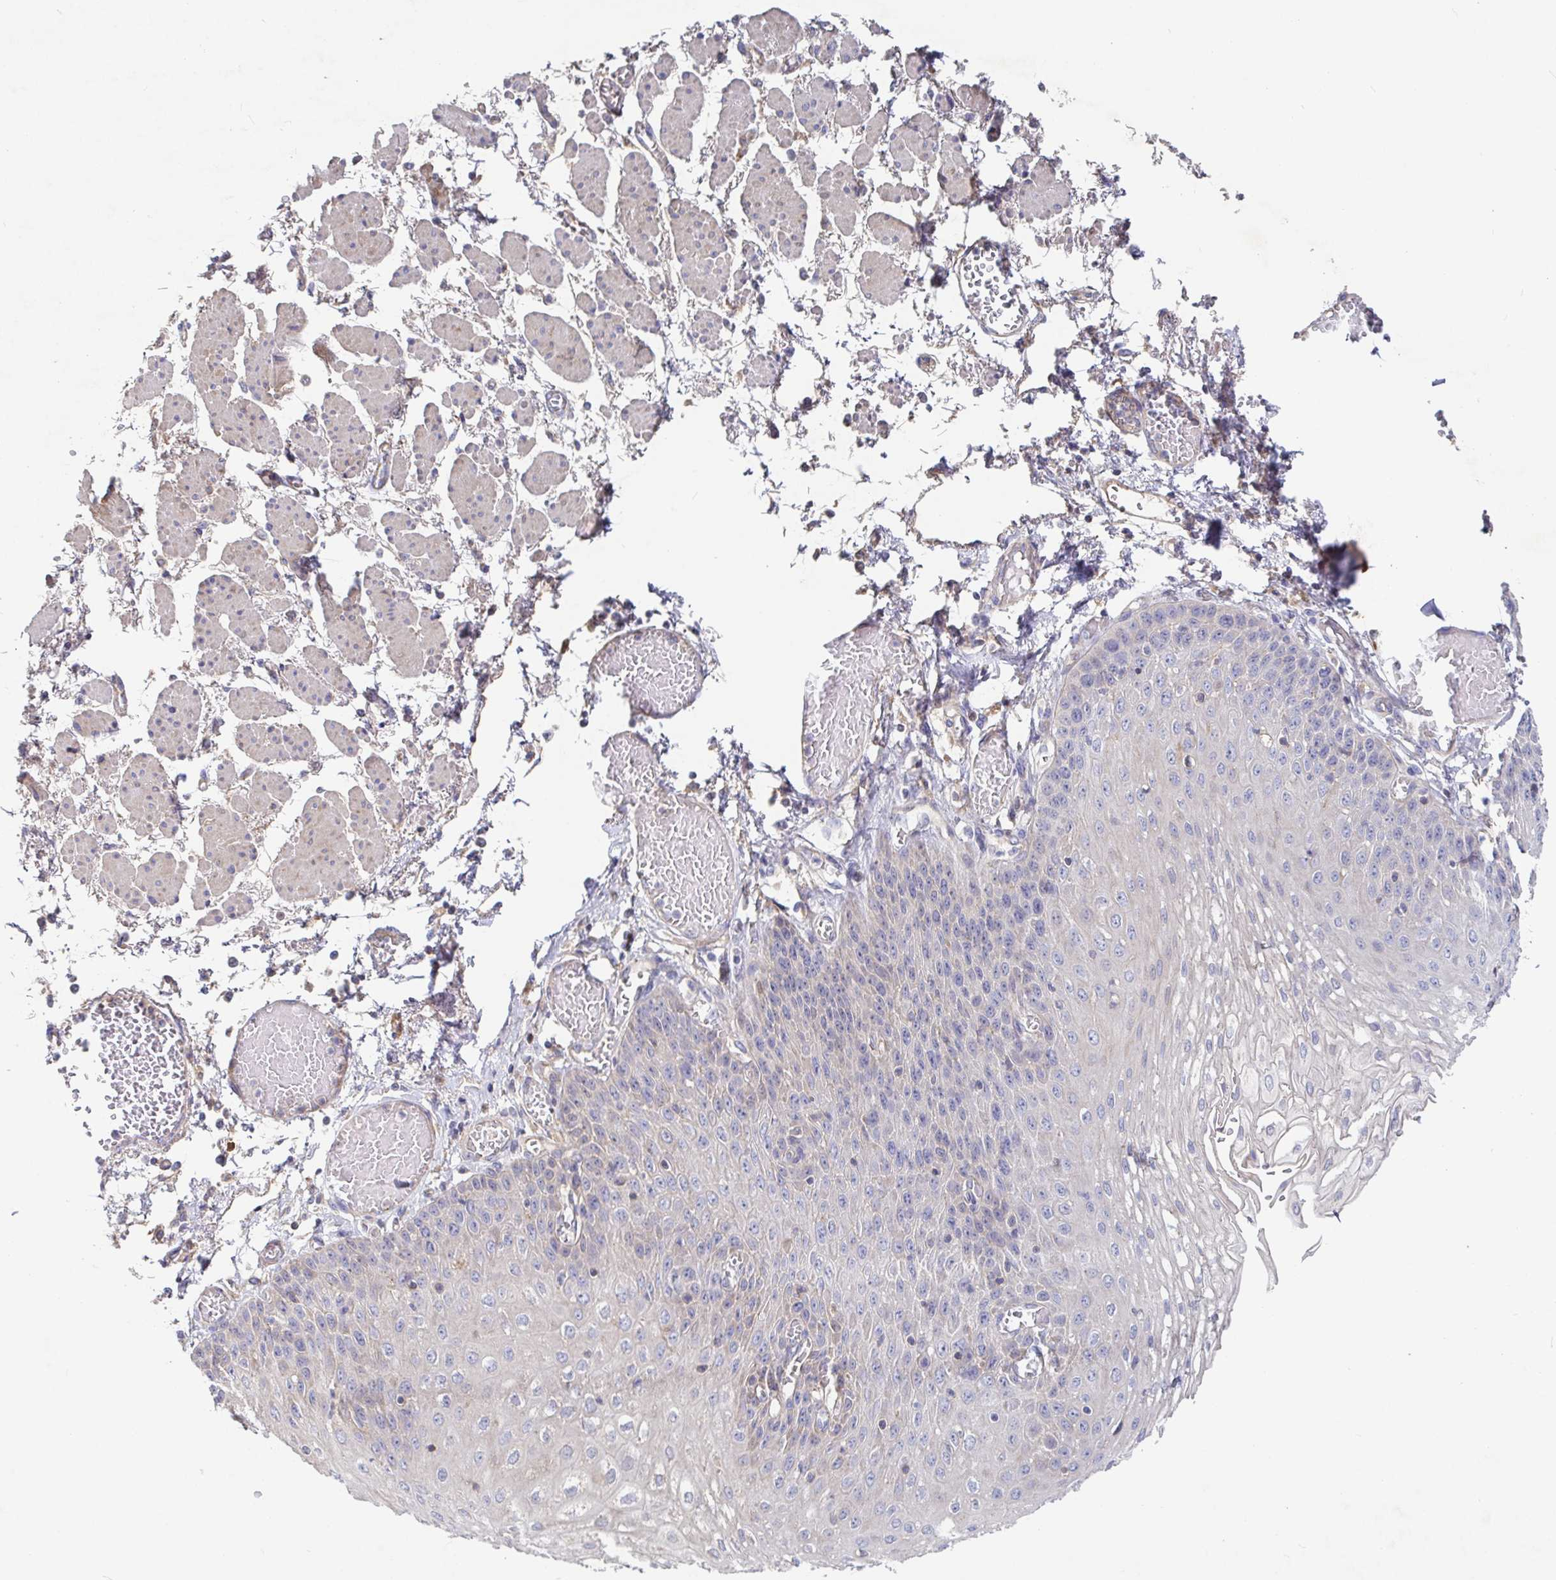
{"staining": {"intensity": "weak", "quantity": "25%-75%", "location": "cytoplasmic/membranous"}, "tissue": "esophagus", "cell_type": "Squamous epithelial cells", "image_type": "normal", "snomed": [{"axis": "morphology", "description": "Normal tissue, NOS"}, {"axis": "morphology", "description": "Adenocarcinoma, NOS"}, {"axis": "topography", "description": "Esophagus"}], "caption": "Immunohistochemical staining of unremarkable esophagus shows weak cytoplasmic/membranous protein expression in approximately 25%-75% of squamous epithelial cells. The staining is performed using DAB brown chromogen to label protein expression. The nuclei are counter-stained blue using hematoxylin.", "gene": "IRAK2", "patient": {"sex": "male", "age": 81}}